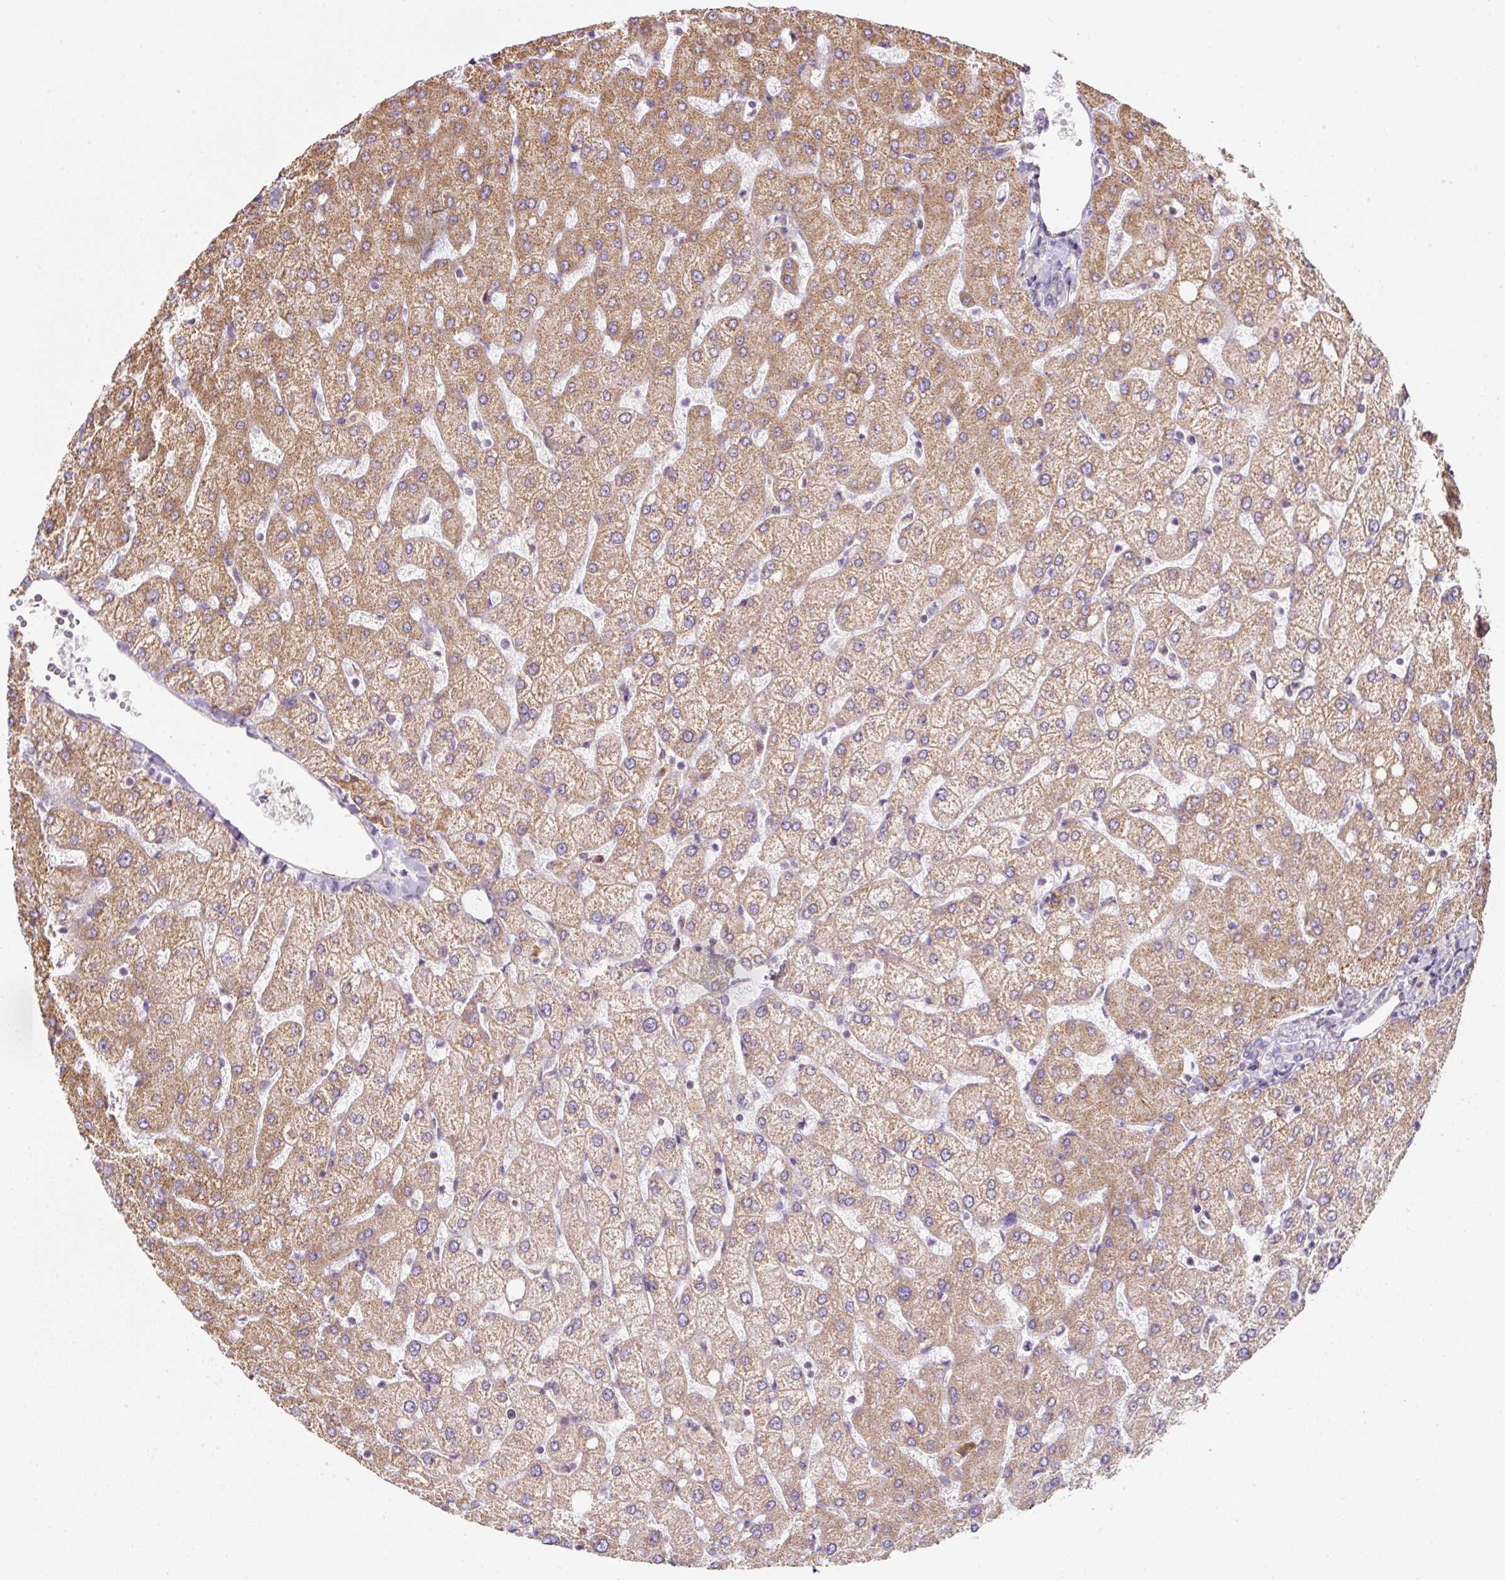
{"staining": {"intensity": "negative", "quantity": "none", "location": "none"}, "tissue": "liver", "cell_type": "Cholangiocytes", "image_type": "normal", "snomed": [{"axis": "morphology", "description": "Normal tissue, NOS"}, {"axis": "topography", "description": "Liver"}], "caption": "Image shows no significant protein expression in cholangiocytes of normal liver. (Stains: DAB (3,3'-diaminobenzidine) IHC with hematoxylin counter stain, Microscopy: brightfield microscopy at high magnification).", "gene": "ERAP2", "patient": {"sex": "female", "age": 54}}